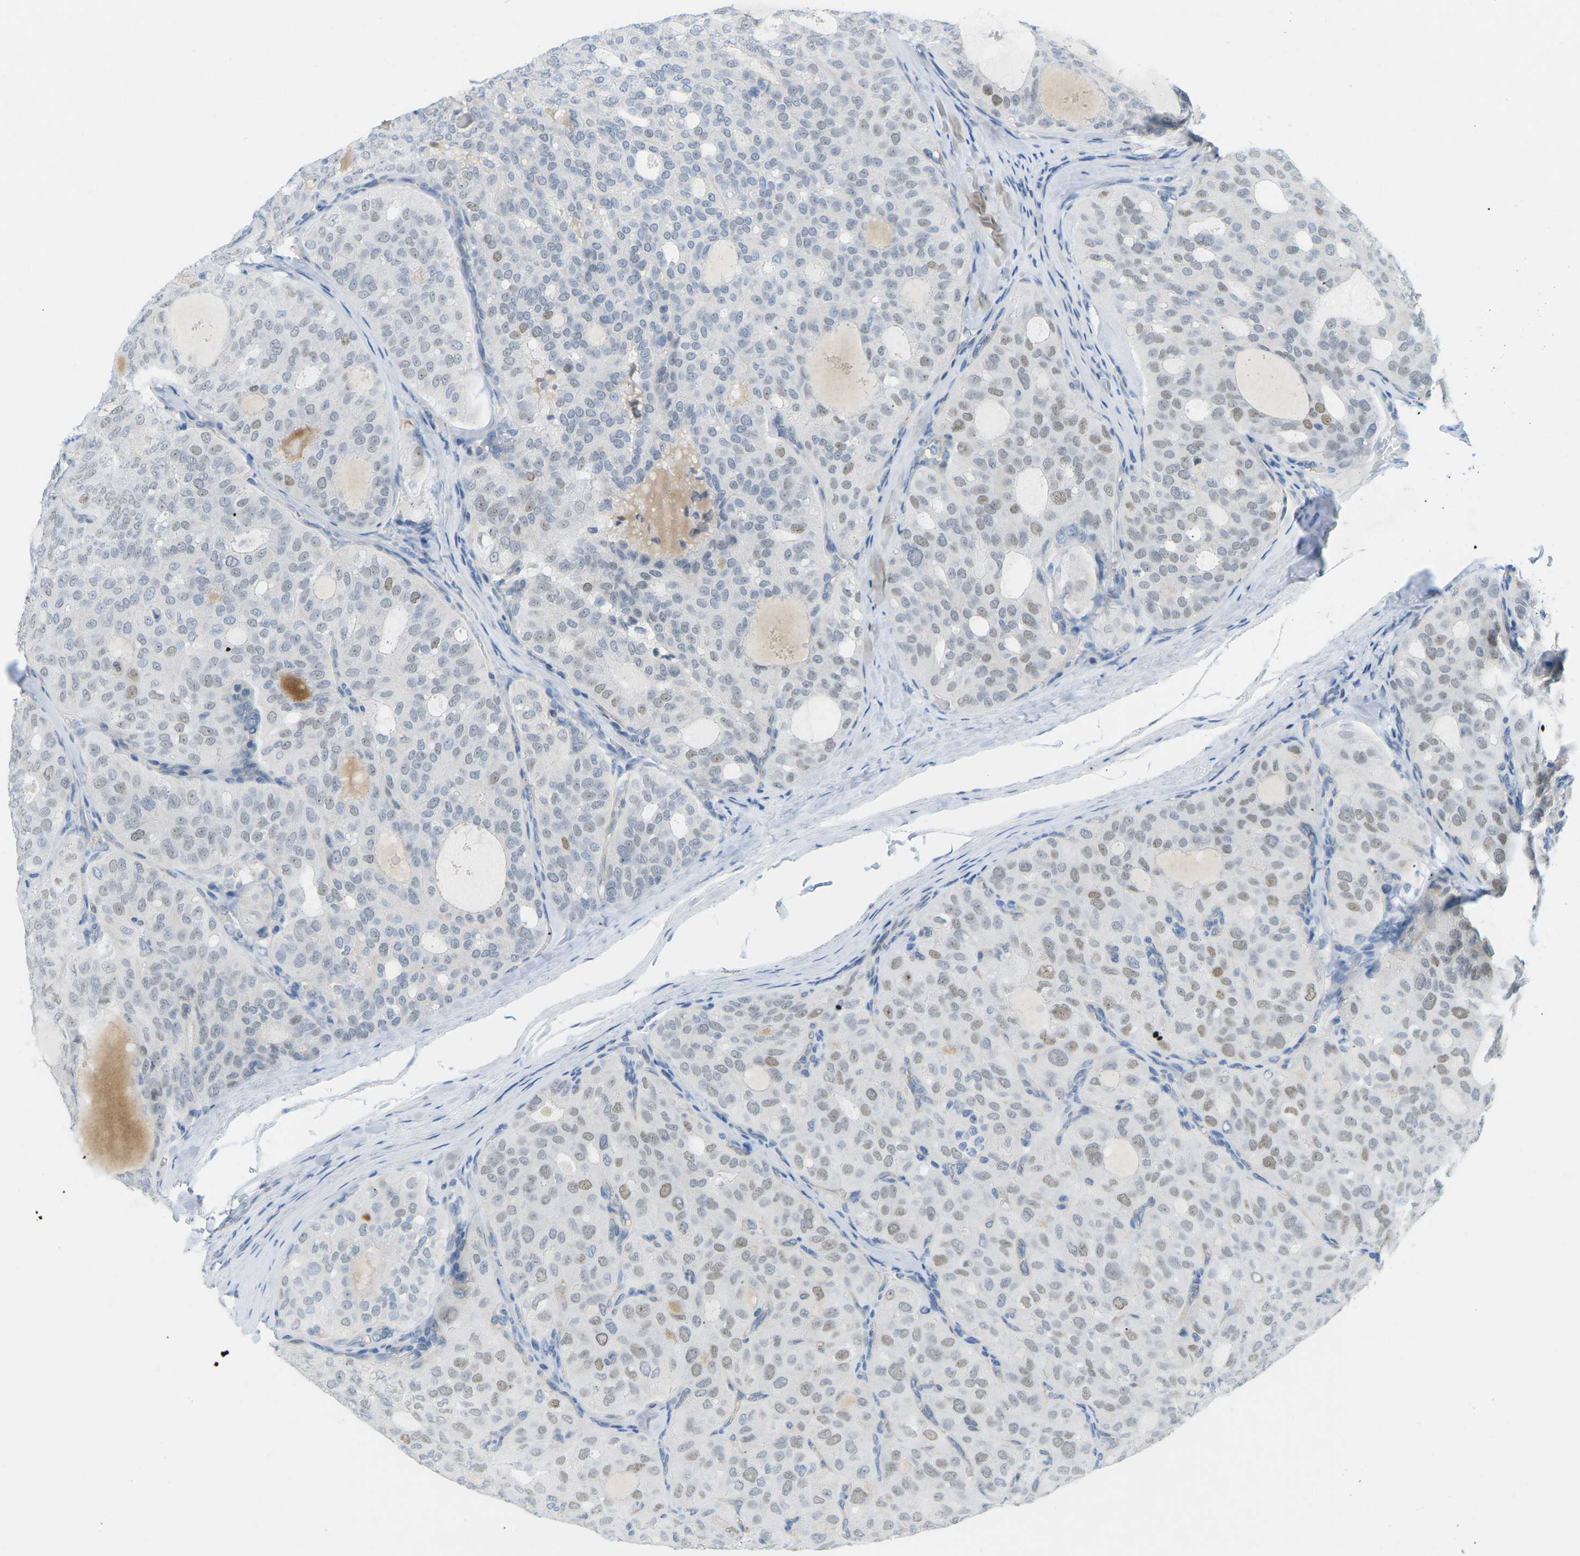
{"staining": {"intensity": "weak", "quantity": "25%-75%", "location": "nuclear"}, "tissue": "thyroid cancer", "cell_type": "Tumor cells", "image_type": "cancer", "snomed": [{"axis": "morphology", "description": "Follicular adenoma carcinoma, NOS"}, {"axis": "topography", "description": "Thyroid gland"}], "caption": "High-magnification brightfield microscopy of thyroid cancer (follicular adenoma carcinoma) stained with DAB (brown) and counterstained with hematoxylin (blue). tumor cells exhibit weak nuclear positivity is present in about25%-75% of cells.", "gene": "HLTF", "patient": {"sex": "male", "age": 75}}